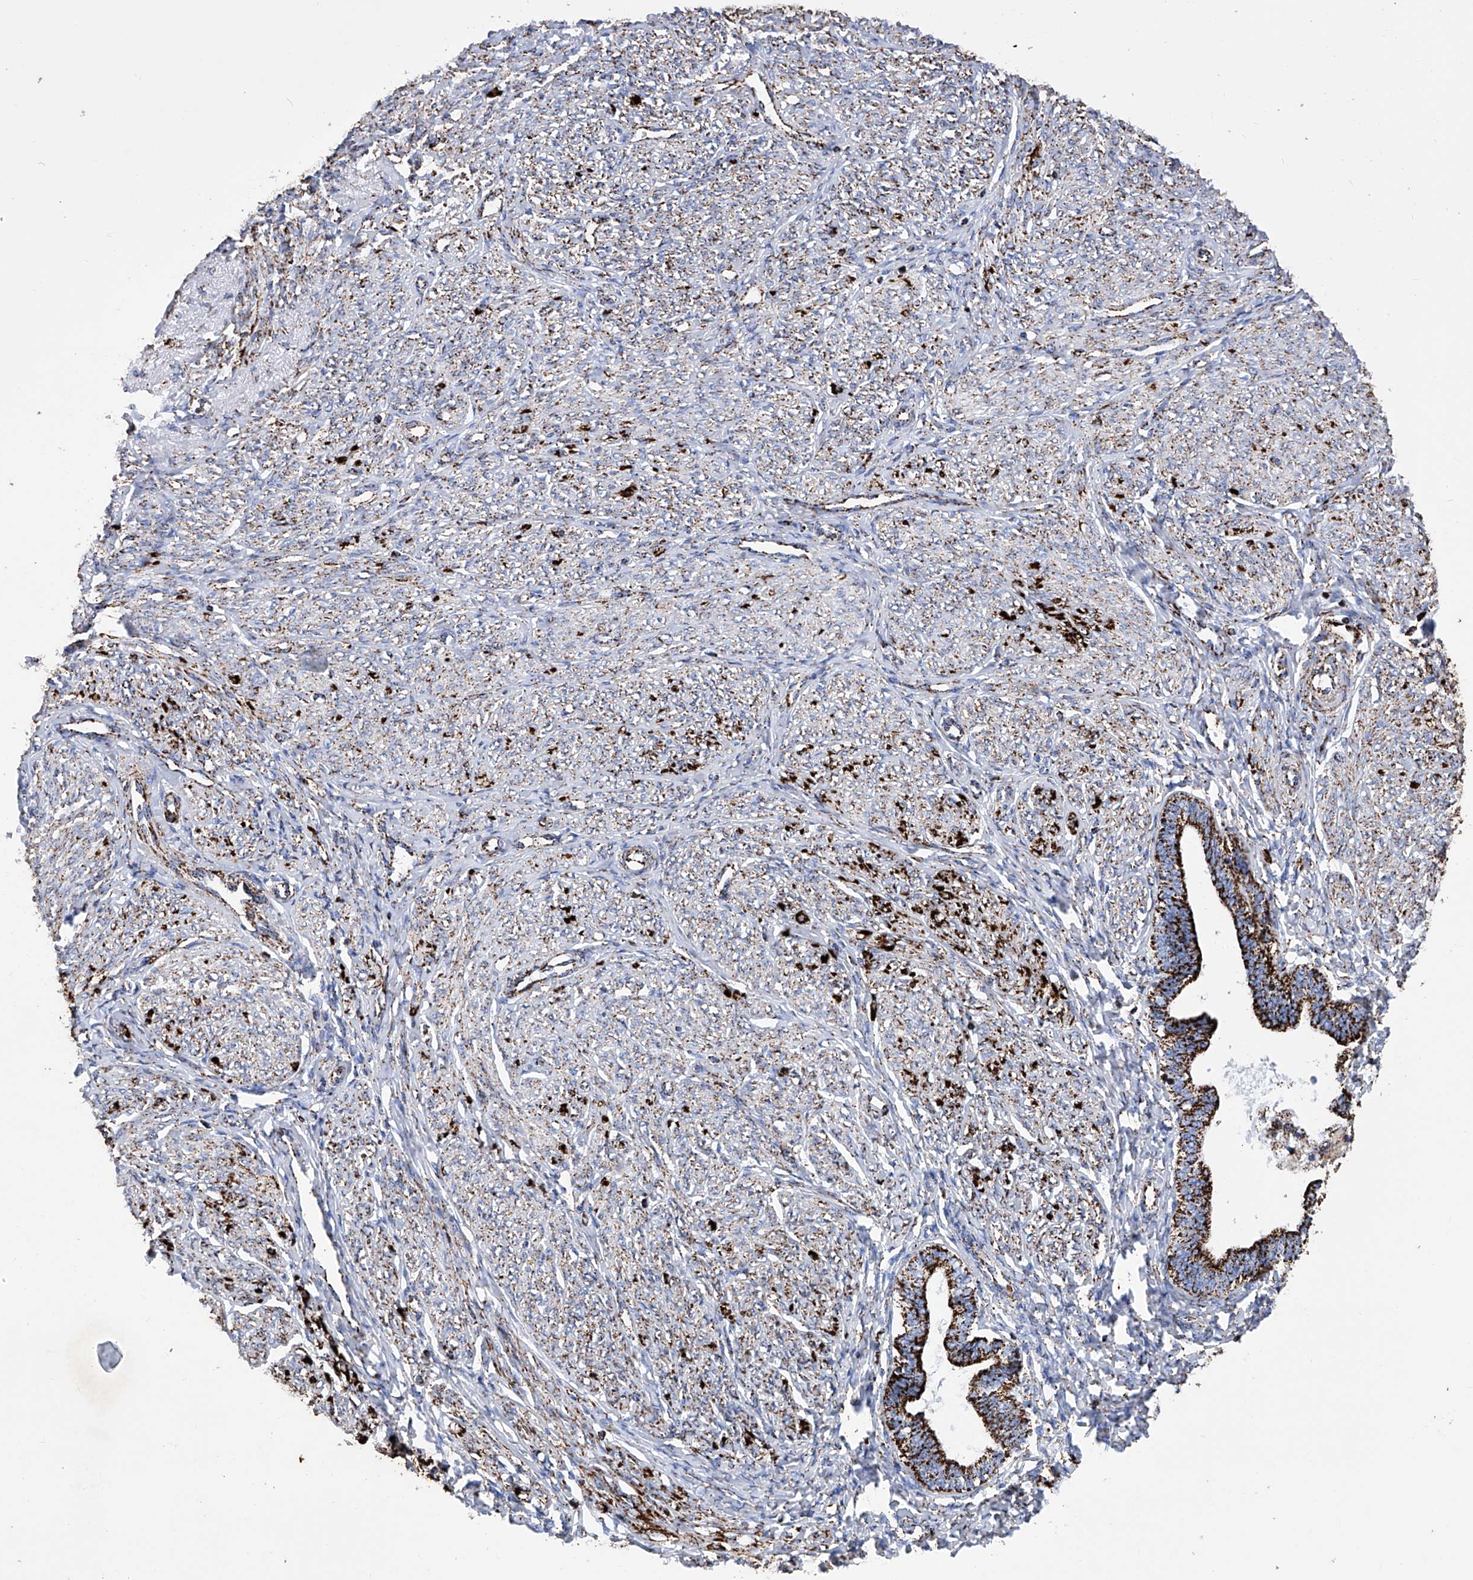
{"staining": {"intensity": "moderate", "quantity": "25%-75%", "location": "cytoplasmic/membranous"}, "tissue": "endometrium", "cell_type": "Cells in endometrial stroma", "image_type": "normal", "snomed": [{"axis": "morphology", "description": "Normal tissue, NOS"}, {"axis": "topography", "description": "Endometrium"}], "caption": "Immunohistochemical staining of unremarkable human endometrium exhibits medium levels of moderate cytoplasmic/membranous staining in about 25%-75% of cells in endometrial stroma.", "gene": "ATP5PF", "patient": {"sex": "female", "age": 72}}